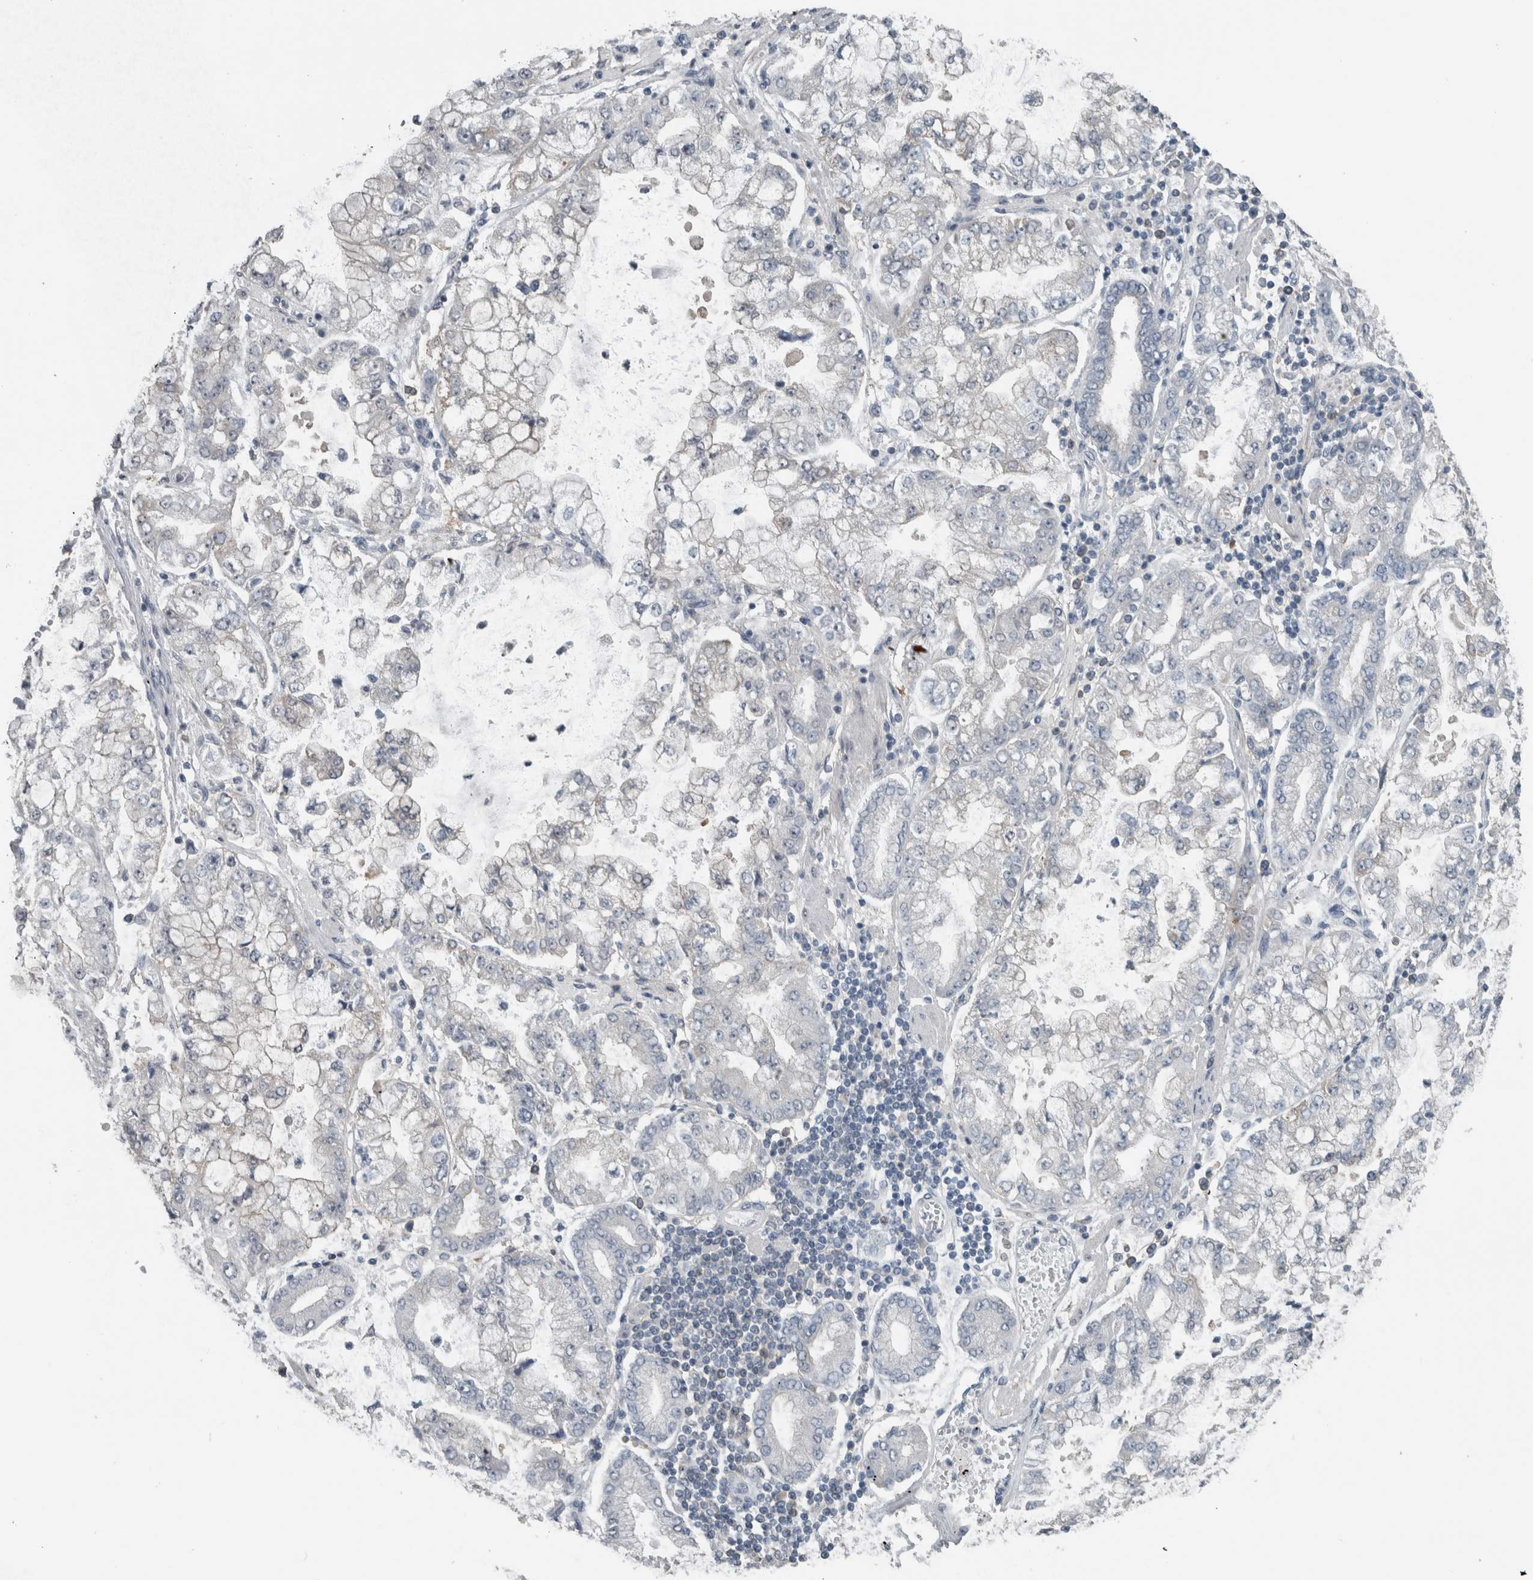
{"staining": {"intensity": "negative", "quantity": "none", "location": "none"}, "tissue": "stomach cancer", "cell_type": "Tumor cells", "image_type": "cancer", "snomed": [{"axis": "morphology", "description": "Adenocarcinoma, NOS"}, {"axis": "topography", "description": "Stomach"}], "caption": "Human stomach adenocarcinoma stained for a protein using IHC reveals no staining in tumor cells.", "gene": "ACSF2", "patient": {"sex": "male", "age": 76}}